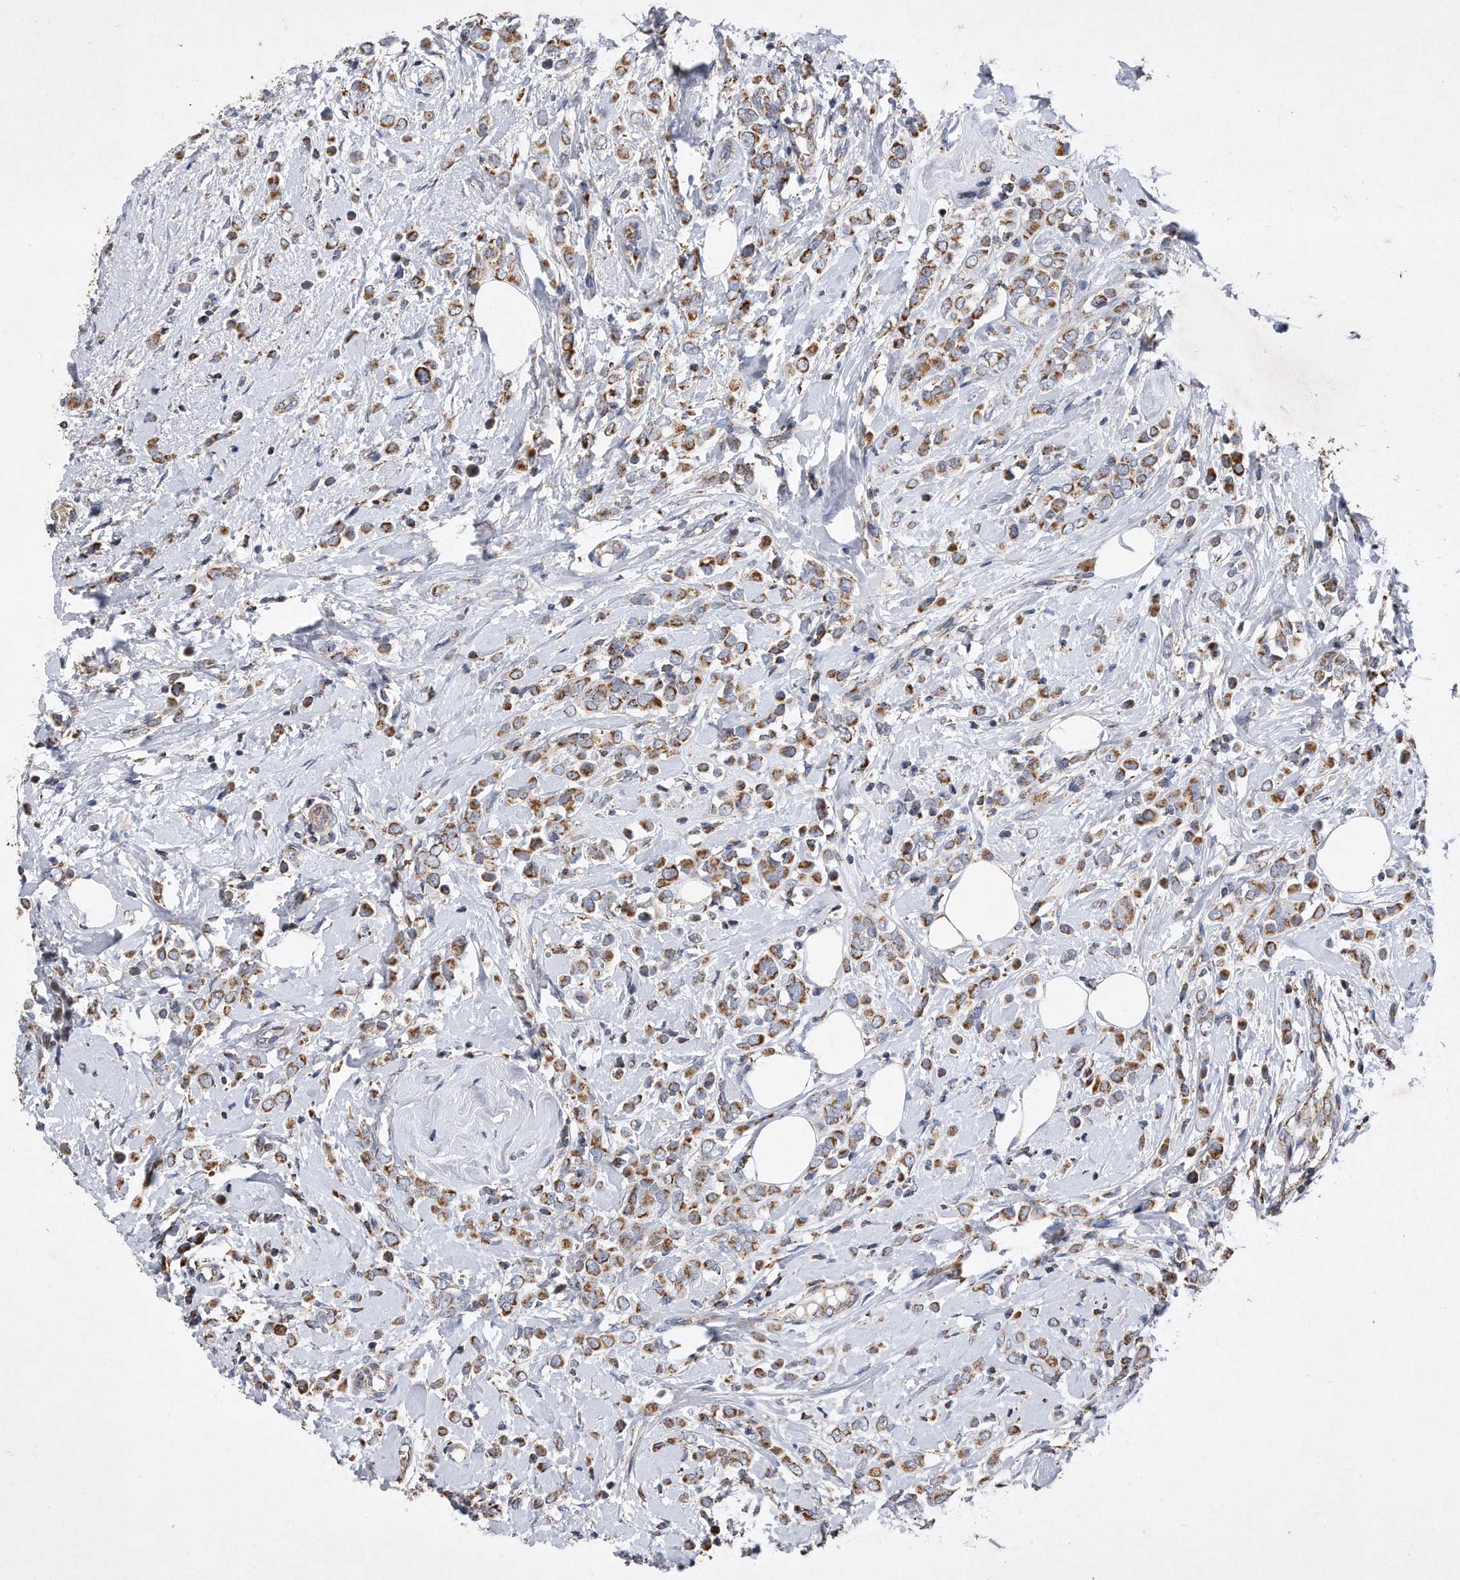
{"staining": {"intensity": "moderate", "quantity": ">75%", "location": "cytoplasmic/membranous"}, "tissue": "breast cancer", "cell_type": "Tumor cells", "image_type": "cancer", "snomed": [{"axis": "morphology", "description": "Lobular carcinoma"}, {"axis": "topography", "description": "Breast"}], "caption": "DAB immunohistochemical staining of human lobular carcinoma (breast) displays moderate cytoplasmic/membranous protein staining in about >75% of tumor cells.", "gene": "PPP5C", "patient": {"sex": "female", "age": 47}}